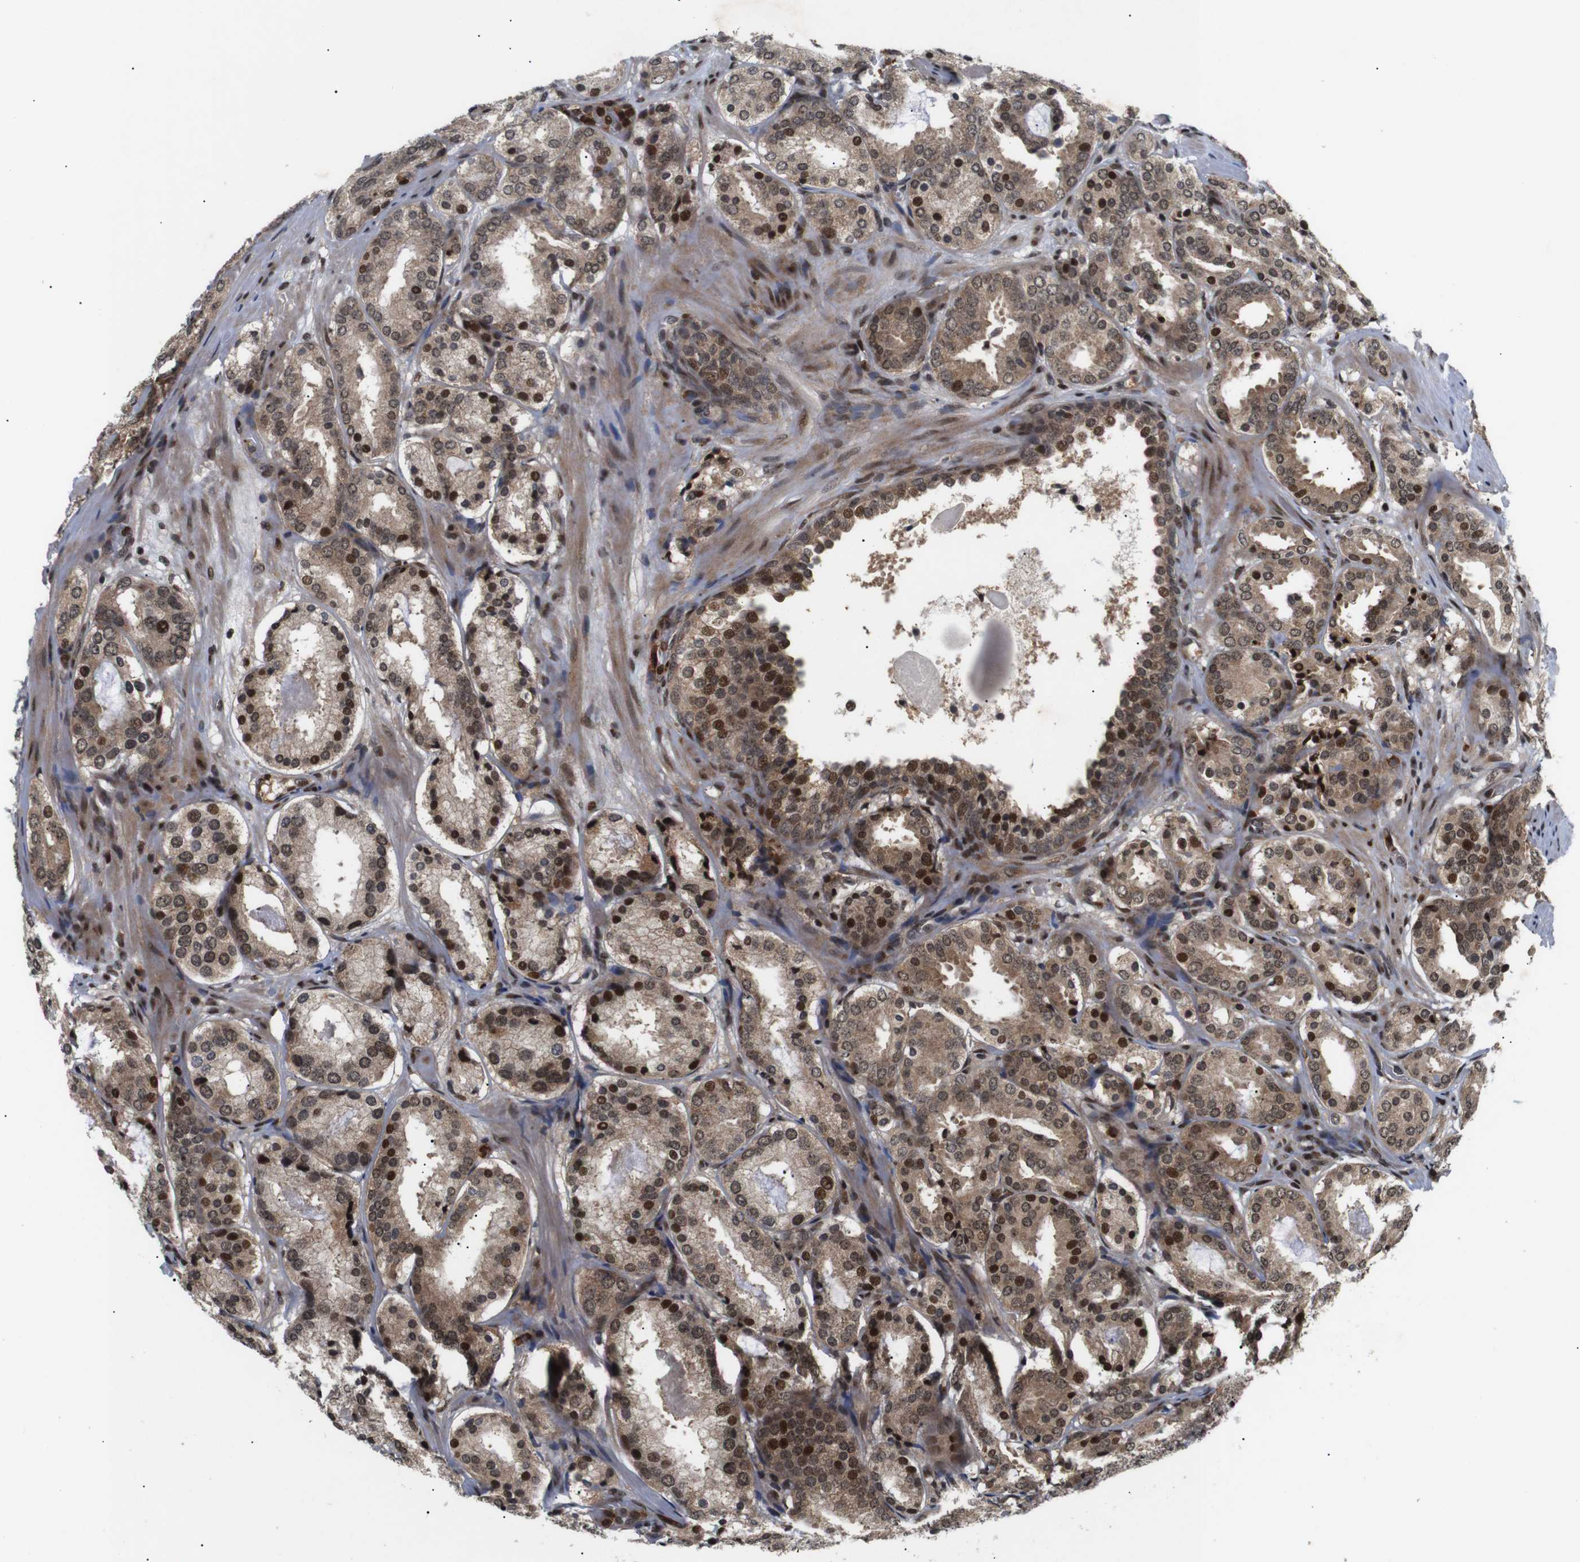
{"staining": {"intensity": "moderate", "quantity": ">75%", "location": "cytoplasmic/membranous,nuclear"}, "tissue": "prostate cancer", "cell_type": "Tumor cells", "image_type": "cancer", "snomed": [{"axis": "morphology", "description": "Adenocarcinoma, Low grade"}, {"axis": "topography", "description": "Prostate"}], "caption": "High-power microscopy captured an IHC image of prostate low-grade adenocarcinoma, revealing moderate cytoplasmic/membranous and nuclear expression in approximately >75% of tumor cells. Nuclei are stained in blue.", "gene": "KIF23", "patient": {"sex": "male", "age": 69}}